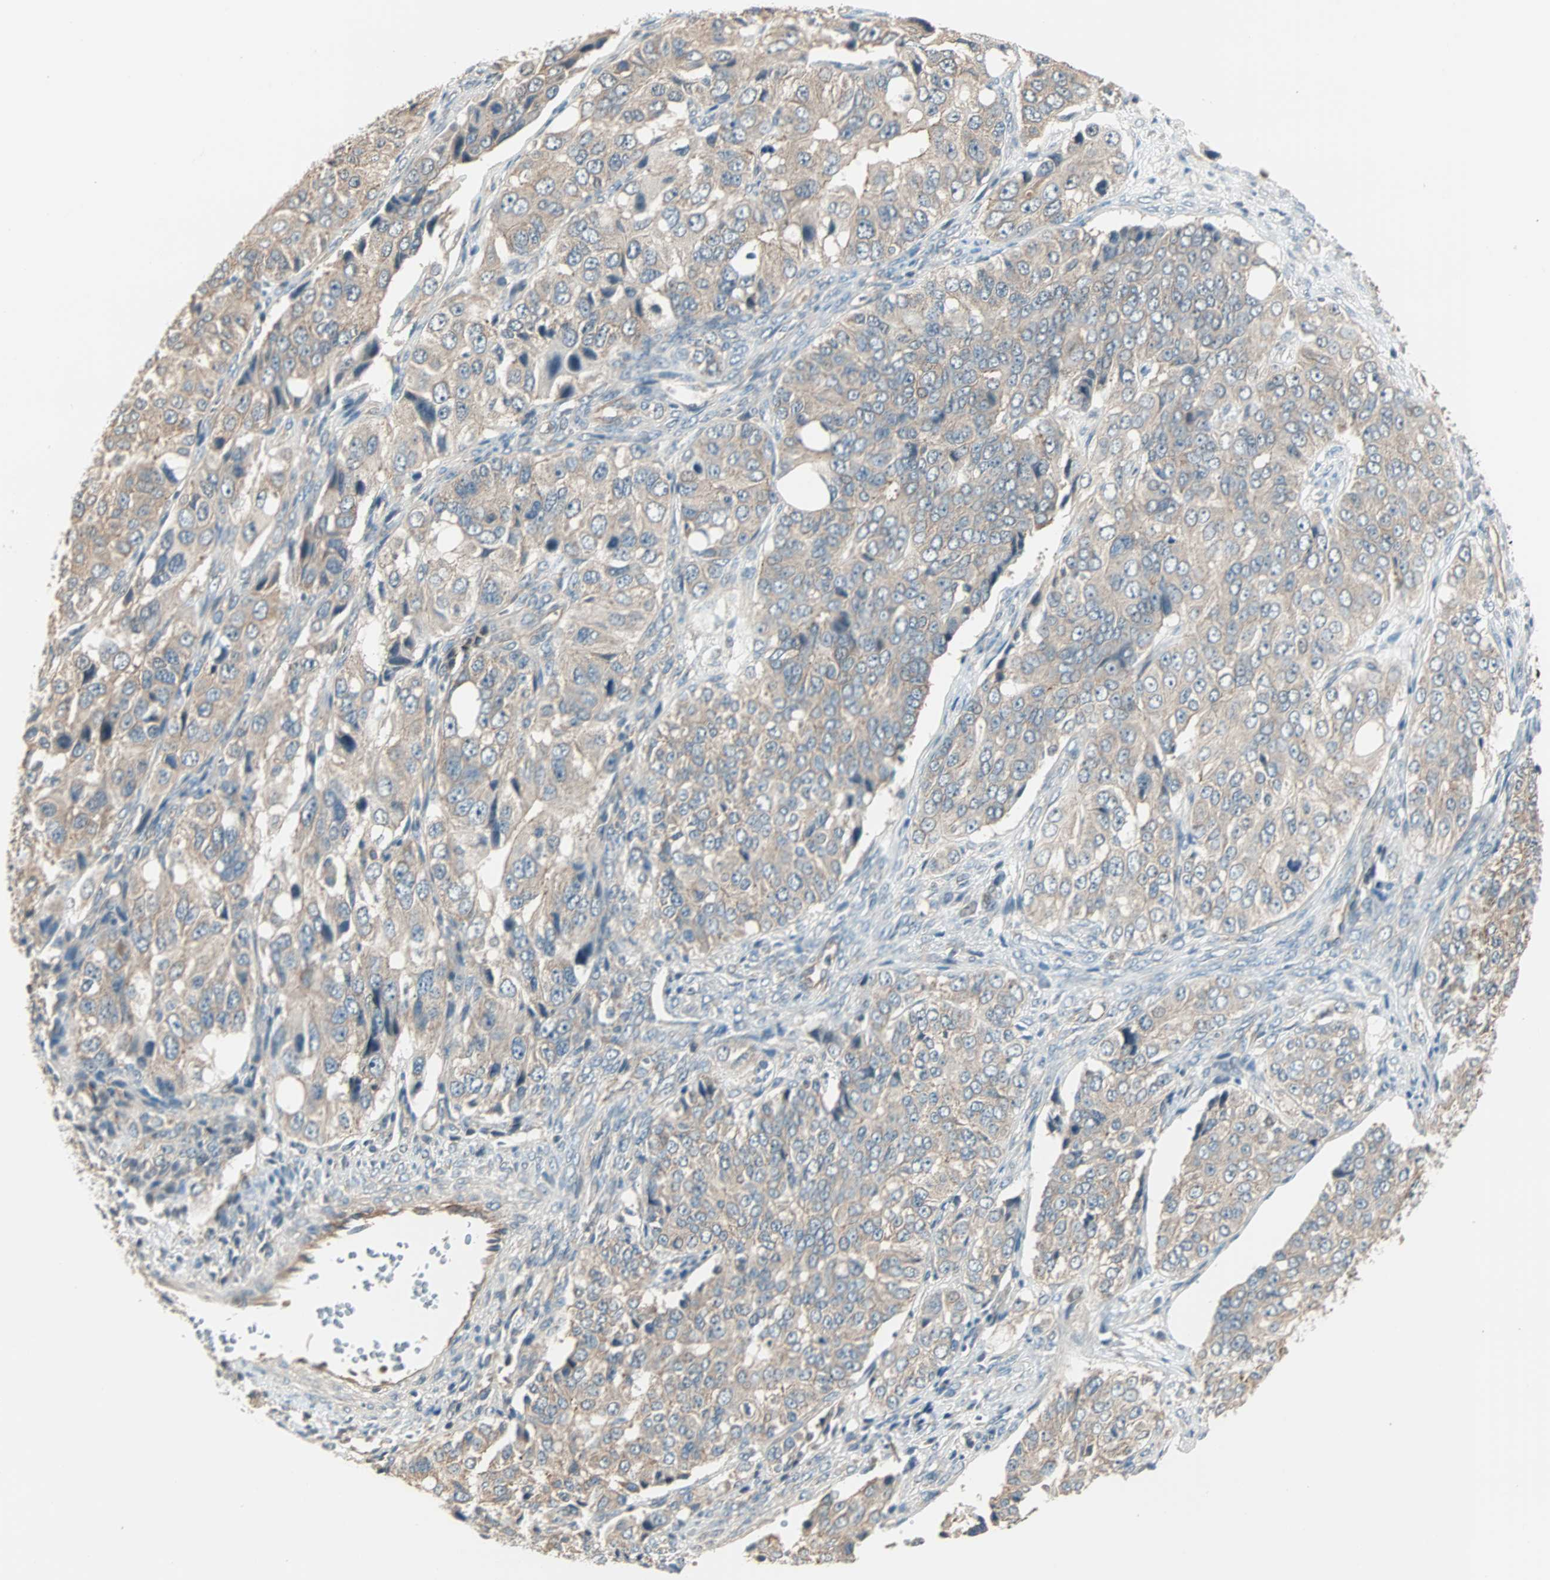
{"staining": {"intensity": "weak", "quantity": ">75%", "location": "cytoplasmic/membranous"}, "tissue": "ovarian cancer", "cell_type": "Tumor cells", "image_type": "cancer", "snomed": [{"axis": "morphology", "description": "Carcinoma, endometroid"}, {"axis": "topography", "description": "Ovary"}], "caption": "Endometroid carcinoma (ovarian) stained for a protein (brown) reveals weak cytoplasmic/membranous positive expression in approximately >75% of tumor cells.", "gene": "MAP3K21", "patient": {"sex": "female", "age": 51}}